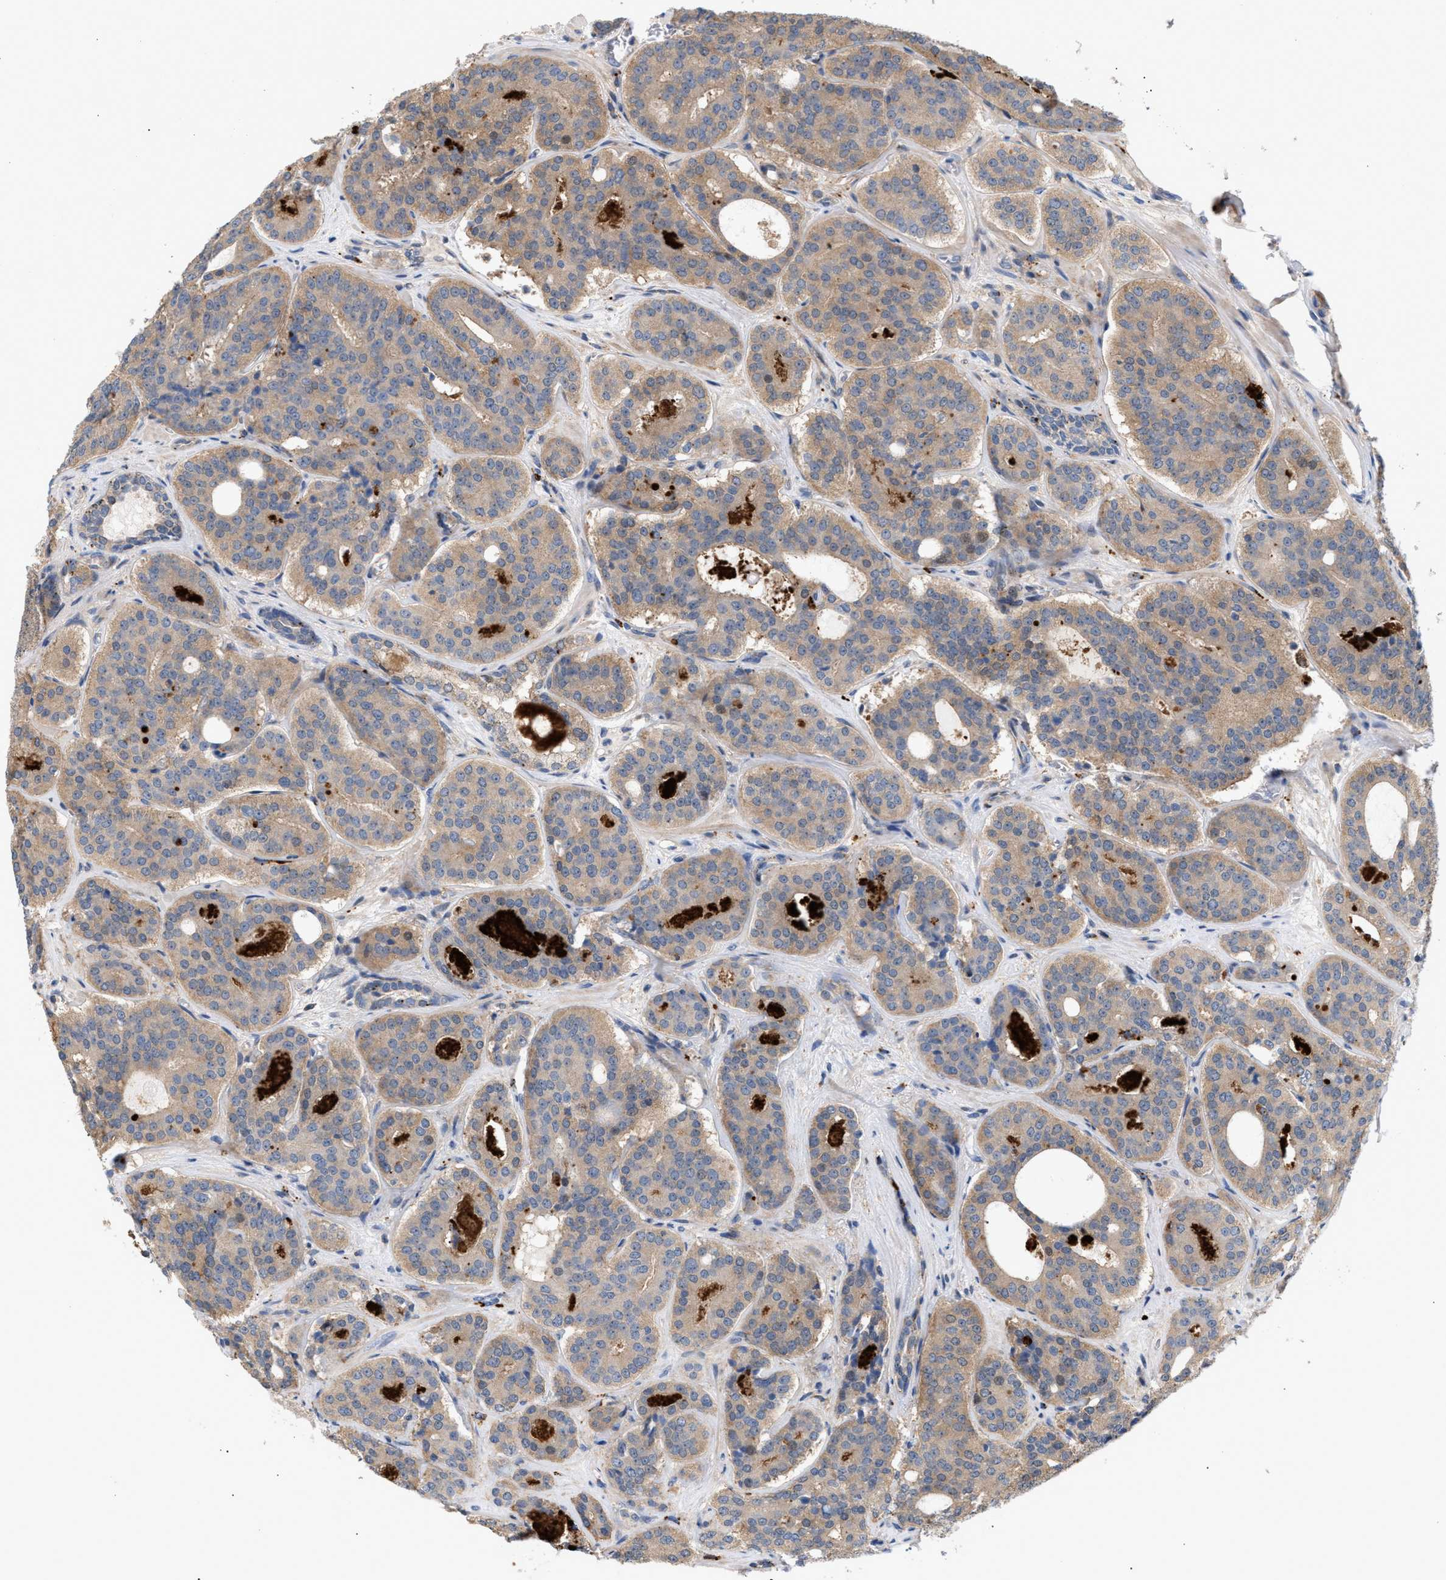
{"staining": {"intensity": "moderate", "quantity": "25%-75%", "location": "cytoplasmic/membranous"}, "tissue": "prostate cancer", "cell_type": "Tumor cells", "image_type": "cancer", "snomed": [{"axis": "morphology", "description": "Adenocarcinoma, High grade"}, {"axis": "topography", "description": "Prostate"}], "caption": "IHC (DAB) staining of human adenocarcinoma (high-grade) (prostate) displays moderate cytoplasmic/membranous protein expression in about 25%-75% of tumor cells.", "gene": "MBTD1", "patient": {"sex": "male", "age": 60}}